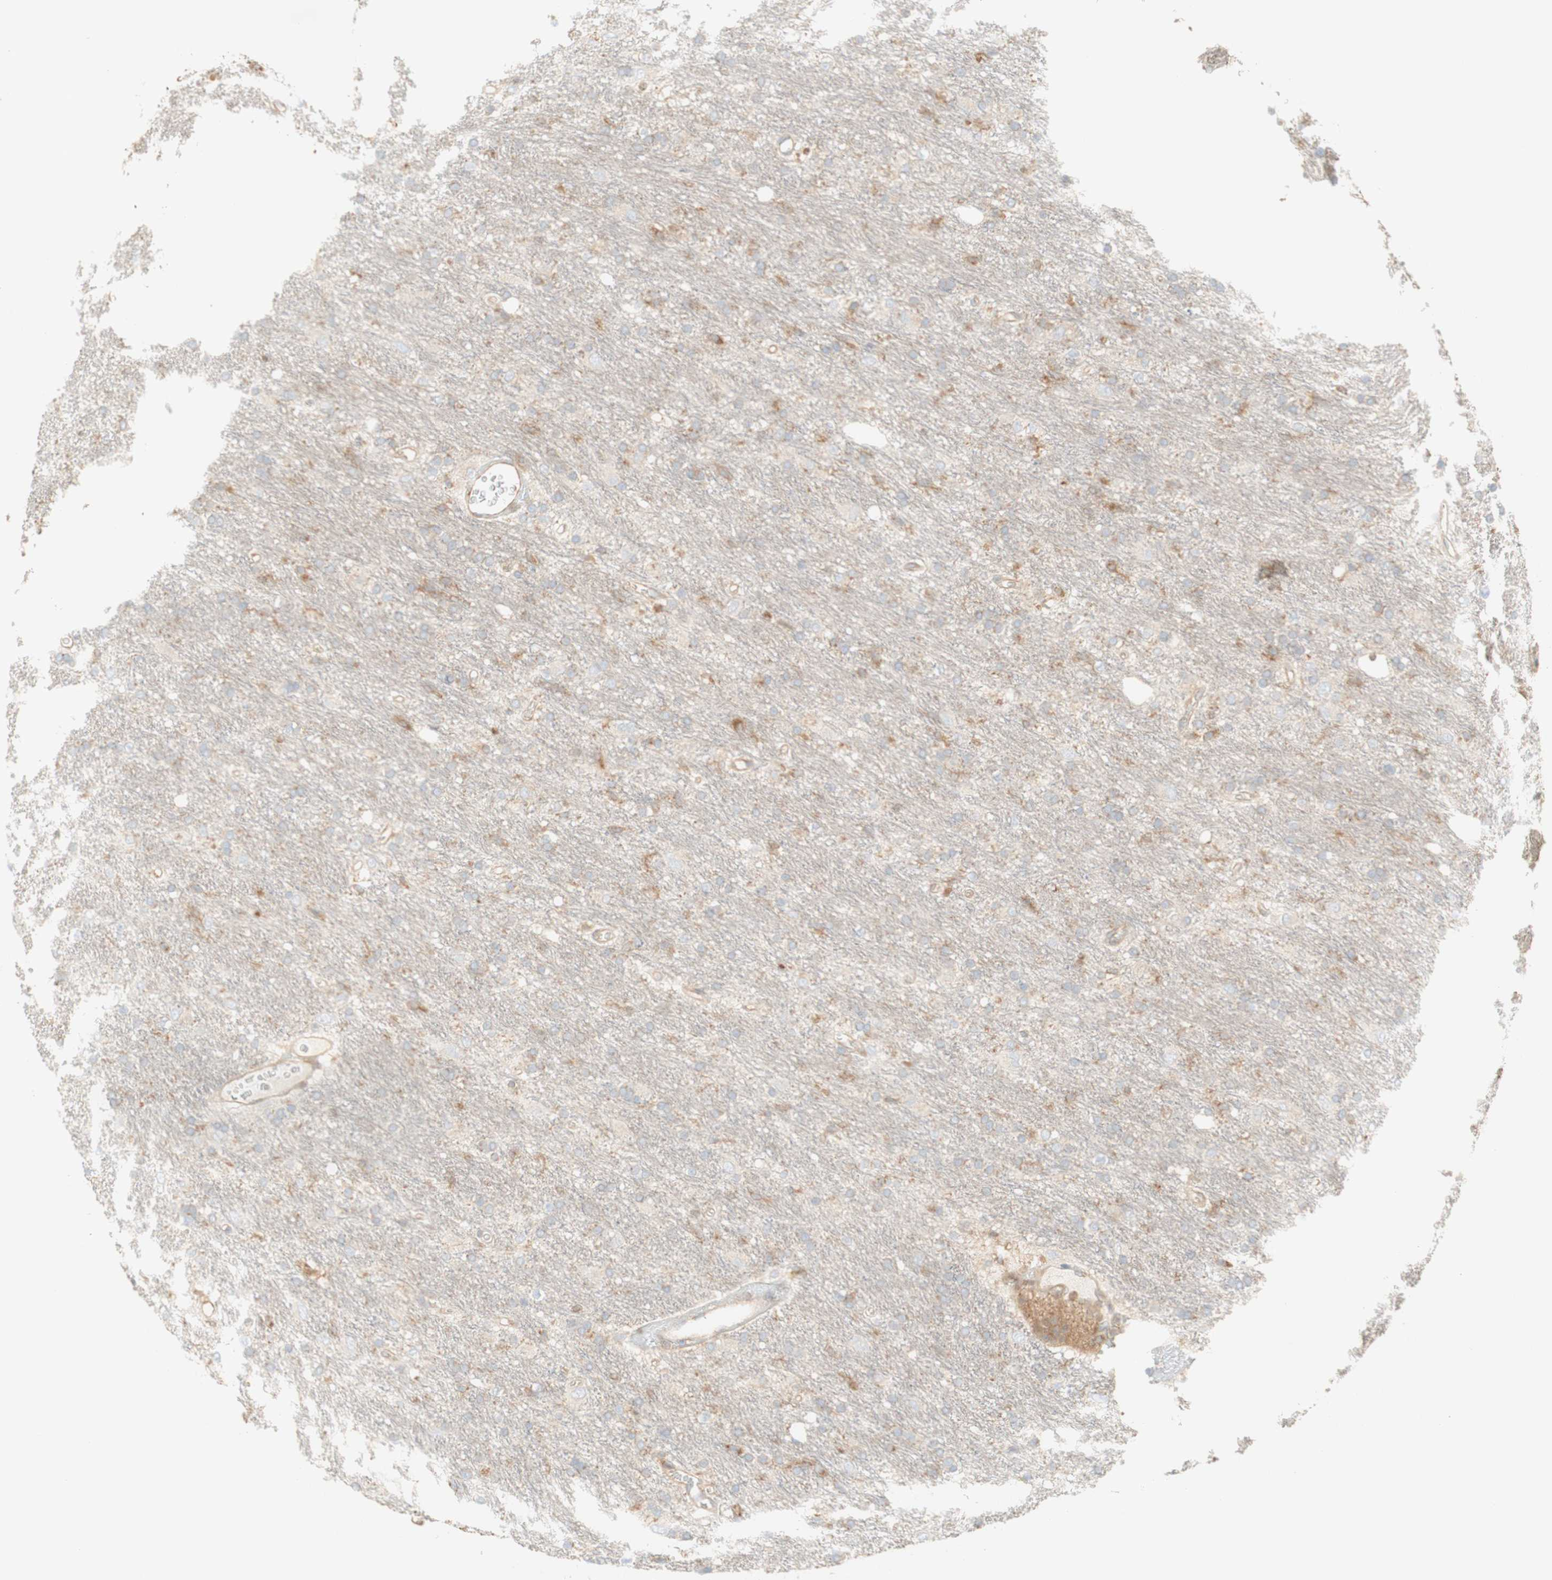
{"staining": {"intensity": "moderate", "quantity": "25%-75%", "location": "cytoplasmic/membranous"}, "tissue": "glioma", "cell_type": "Tumor cells", "image_type": "cancer", "snomed": [{"axis": "morphology", "description": "Glioma, malignant, Low grade"}, {"axis": "topography", "description": "Brain"}], "caption": "This is an image of immunohistochemistry (IHC) staining of low-grade glioma (malignant), which shows moderate expression in the cytoplasmic/membranous of tumor cells.", "gene": "IKBKG", "patient": {"sex": "male", "age": 77}}